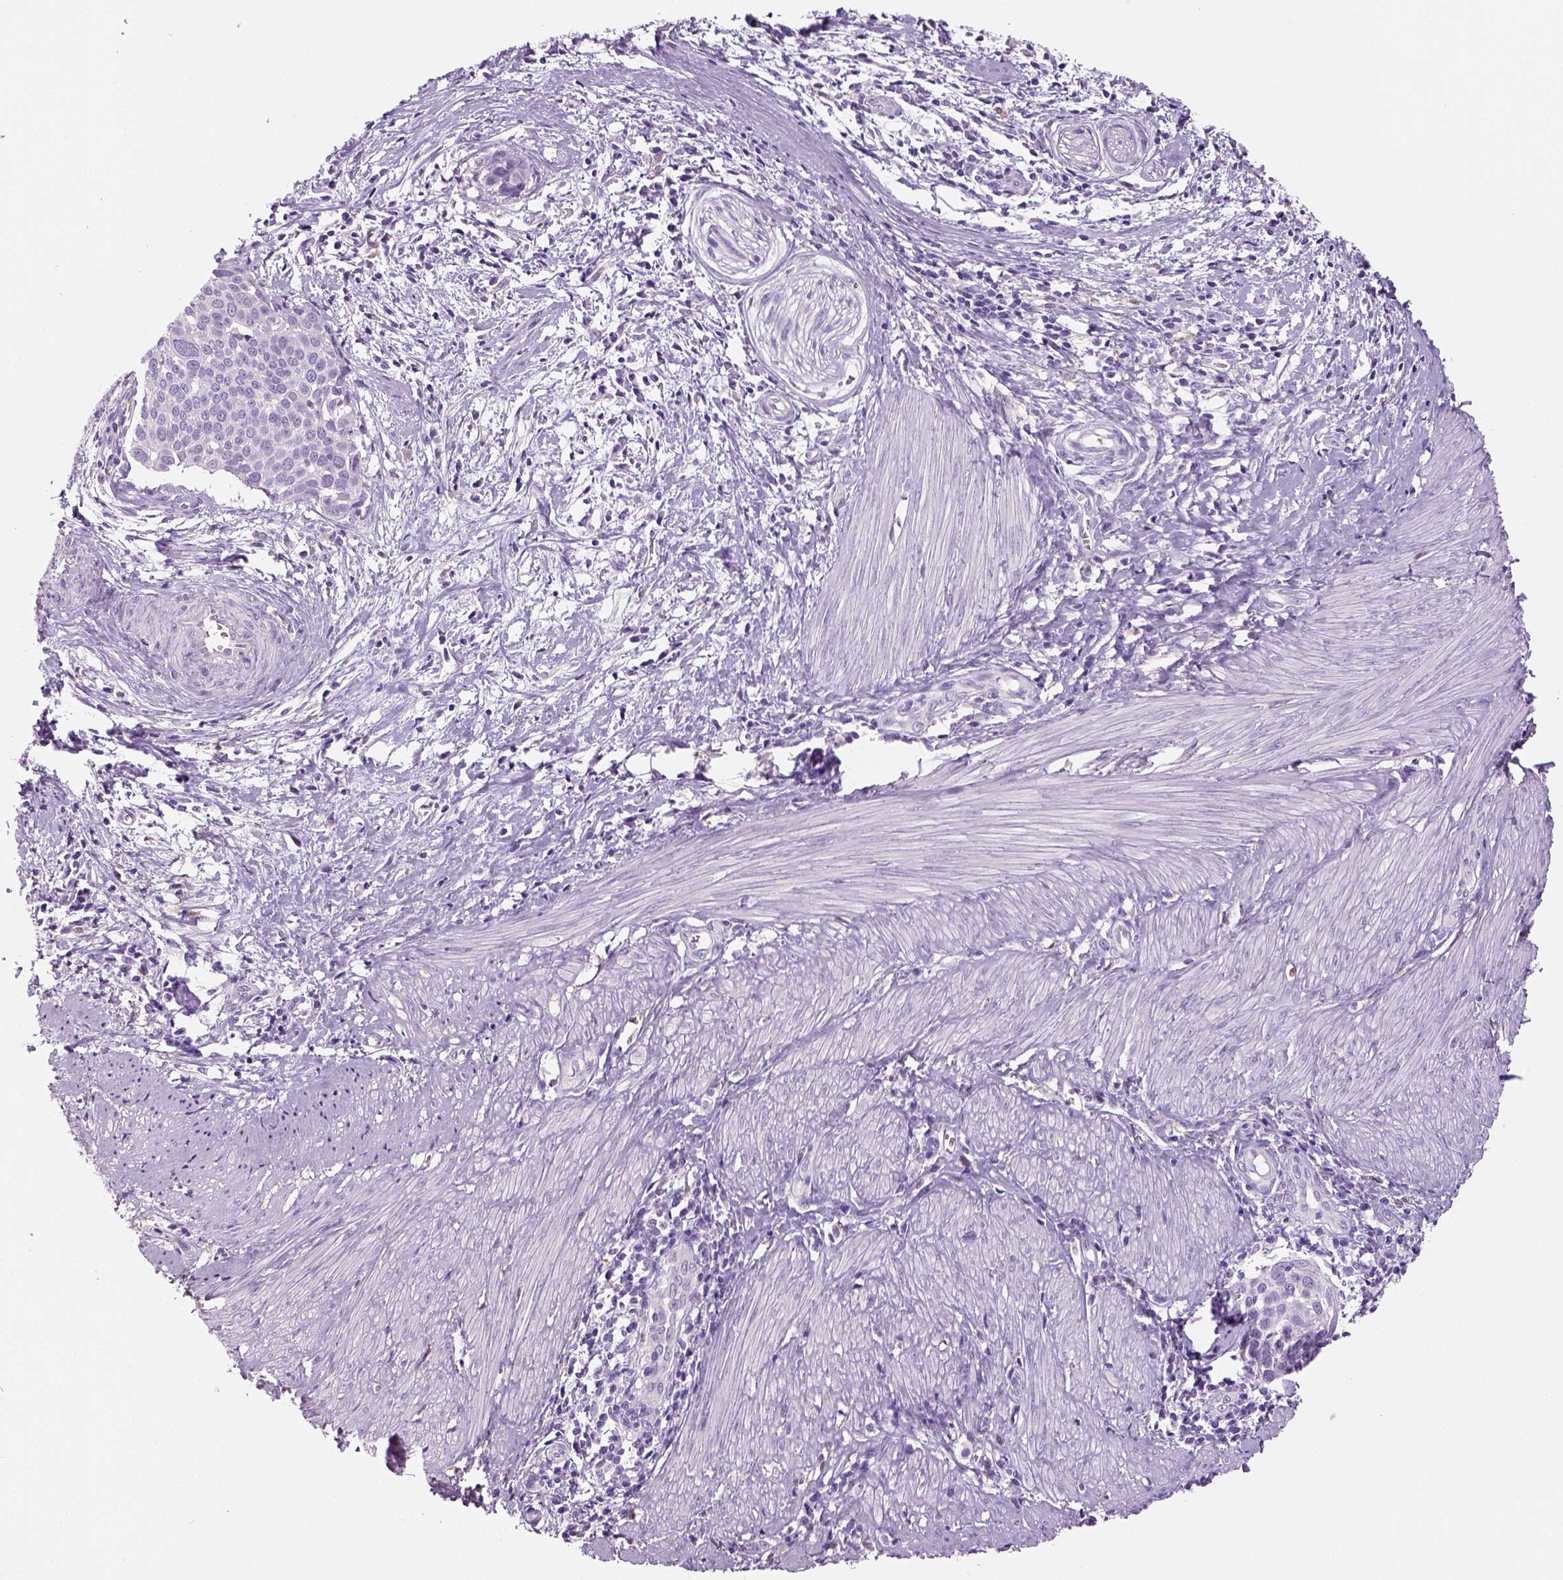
{"staining": {"intensity": "negative", "quantity": "none", "location": "none"}, "tissue": "cervical cancer", "cell_type": "Tumor cells", "image_type": "cancer", "snomed": [{"axis": "morphology", "description": "Squamous cell carcinoma, NOS"}, {"axis": "topography", "description": "Cervix"}], "caption": "Cervical cancer (squamous cell carcinoma) was stained to show a protein in brown. There is no significant positivity in tumor cells. The staining was performed using DAB (3,3'-diaminobenzidine) to visualize the protein expression in brown, while the nuclei were stained in blue with hematoxylin (Magnification: 20x).", "gene": "NECAB2", "patient": {"sex": "female", "age": 39}}